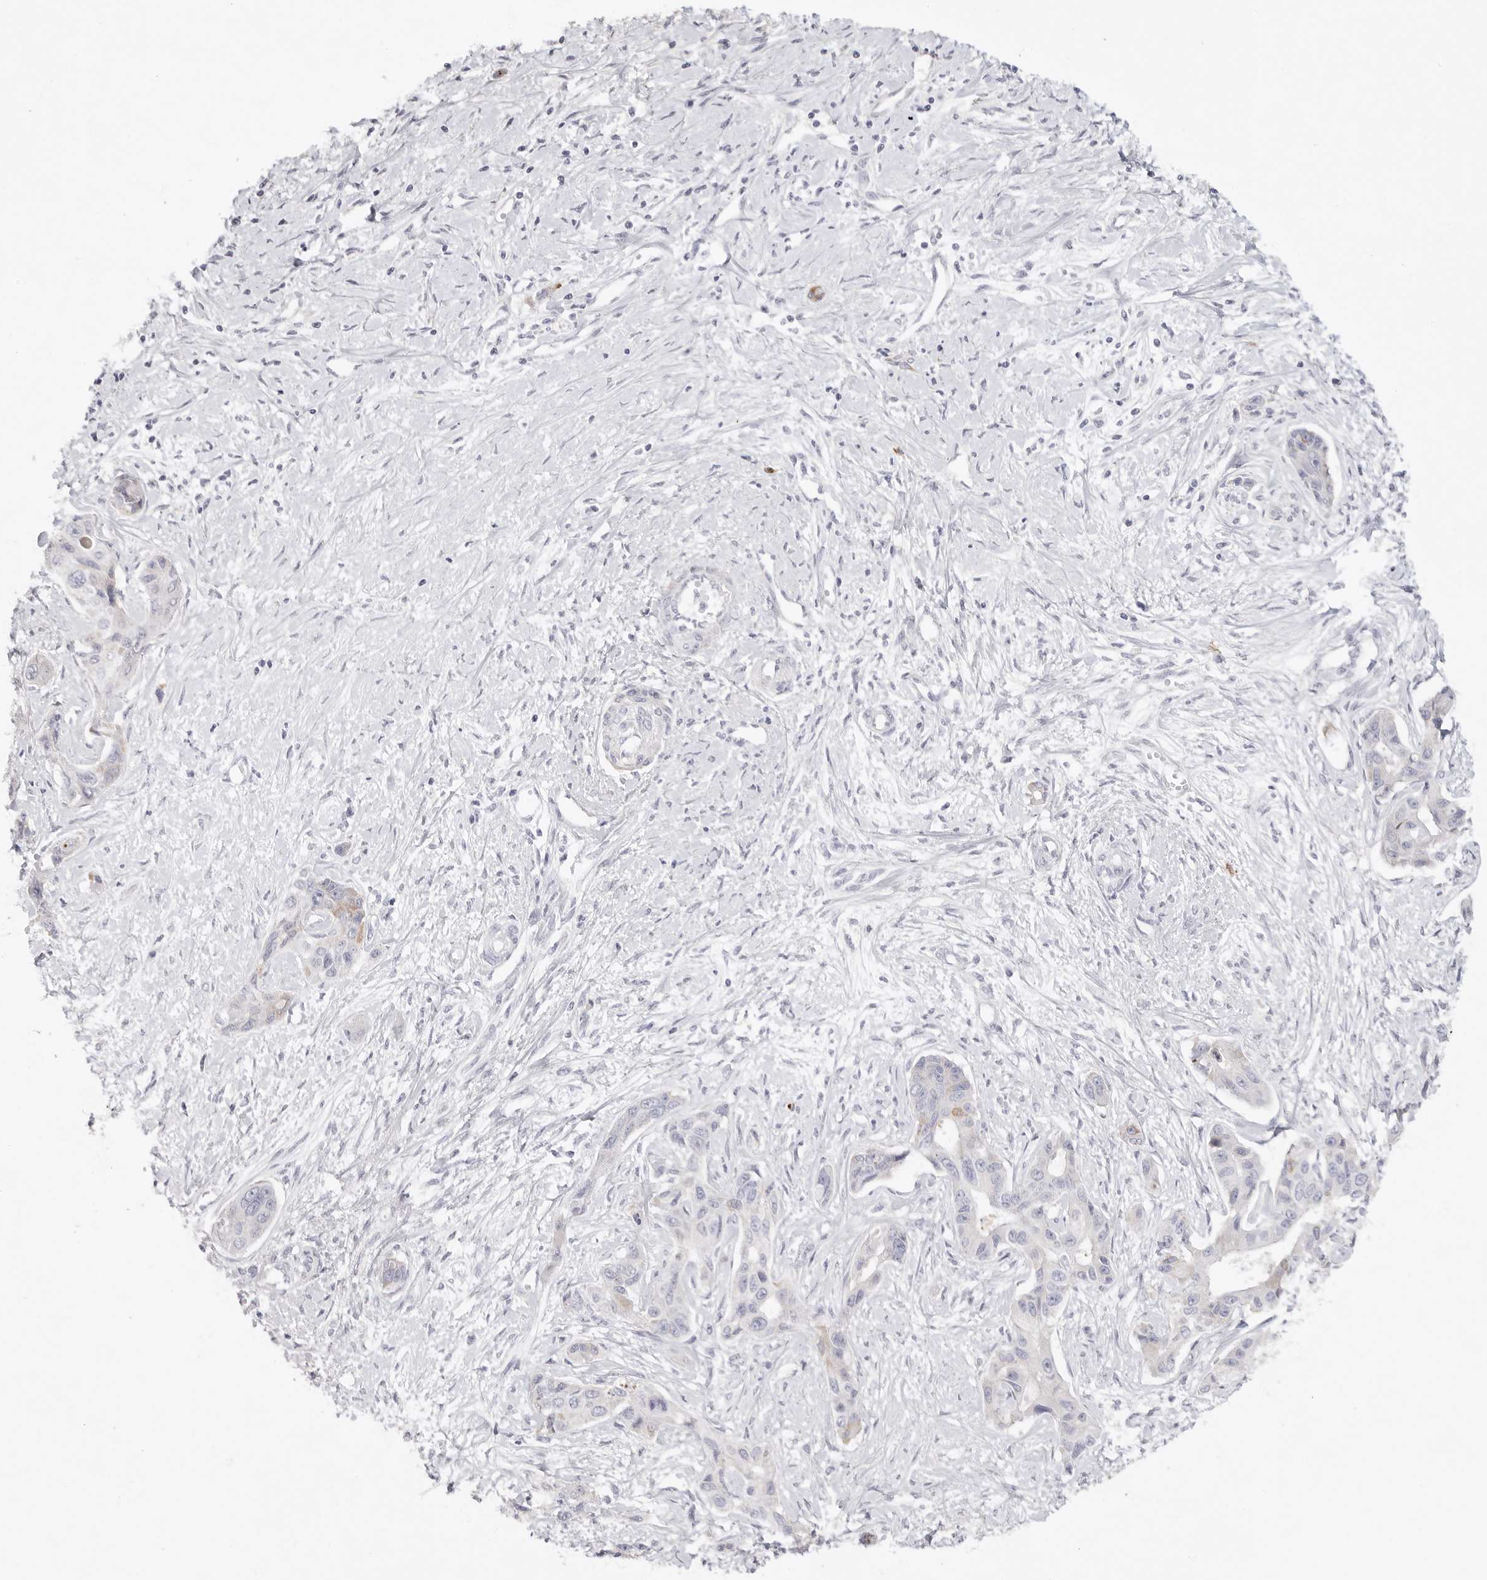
{"staining": {"intensity": "weak", "quantity": "<25%", "location": "cytoplasmic/membranous"}, "tissue": "liver cancer", "cell_type": "Tumor cells", "image_type": "cancer", "snomed": [{"axis": "morphology", "description": "Cholangiocarcinoma"}, {"axis": "topography", "description": "Liver"}], "caption": "The image reveals no staining of tumor cells in liver cancer.", "gene": "ELP3", "patient": {"sex": "male", "age": 59}}